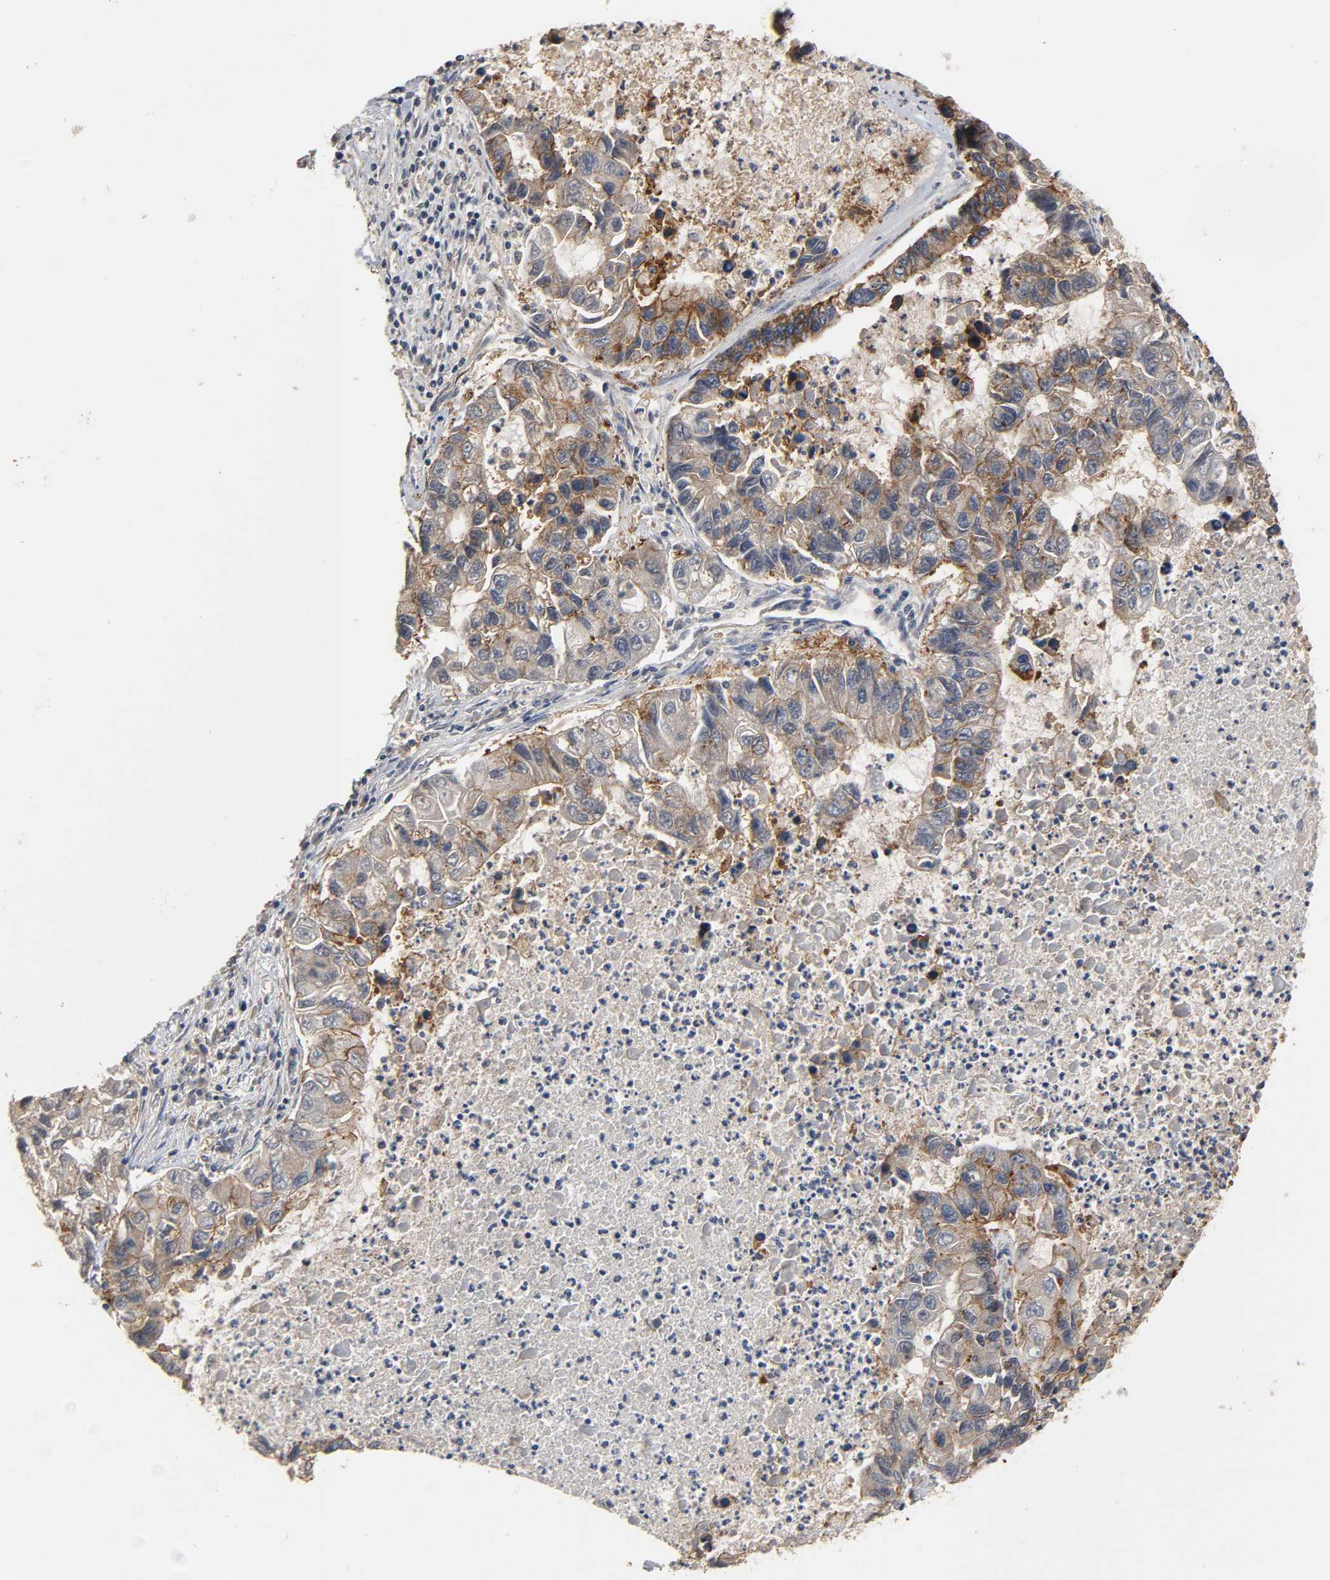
{"staining": {"intensity": "moderate", "quantity": ">75%", "location": "cytoplasmic/membranous"}, "tissue": "lung cancer", "cell_type": "Tumor cells", "image_type": "cancer", "snomed": [{"axis": "morphology", "description": "Adenocarcinoma, NOS"}, {"axis": "topography", "description": "Lung"}], "caption": "Immunohistochemistry of adenocarcinoma (lung) reveals medium levels of moderate cytoplasmic/membranous expression in approximately >75% of tumor cells.", "gene": "HTR1E", "patient": {"sex": "female", "age": 51}}